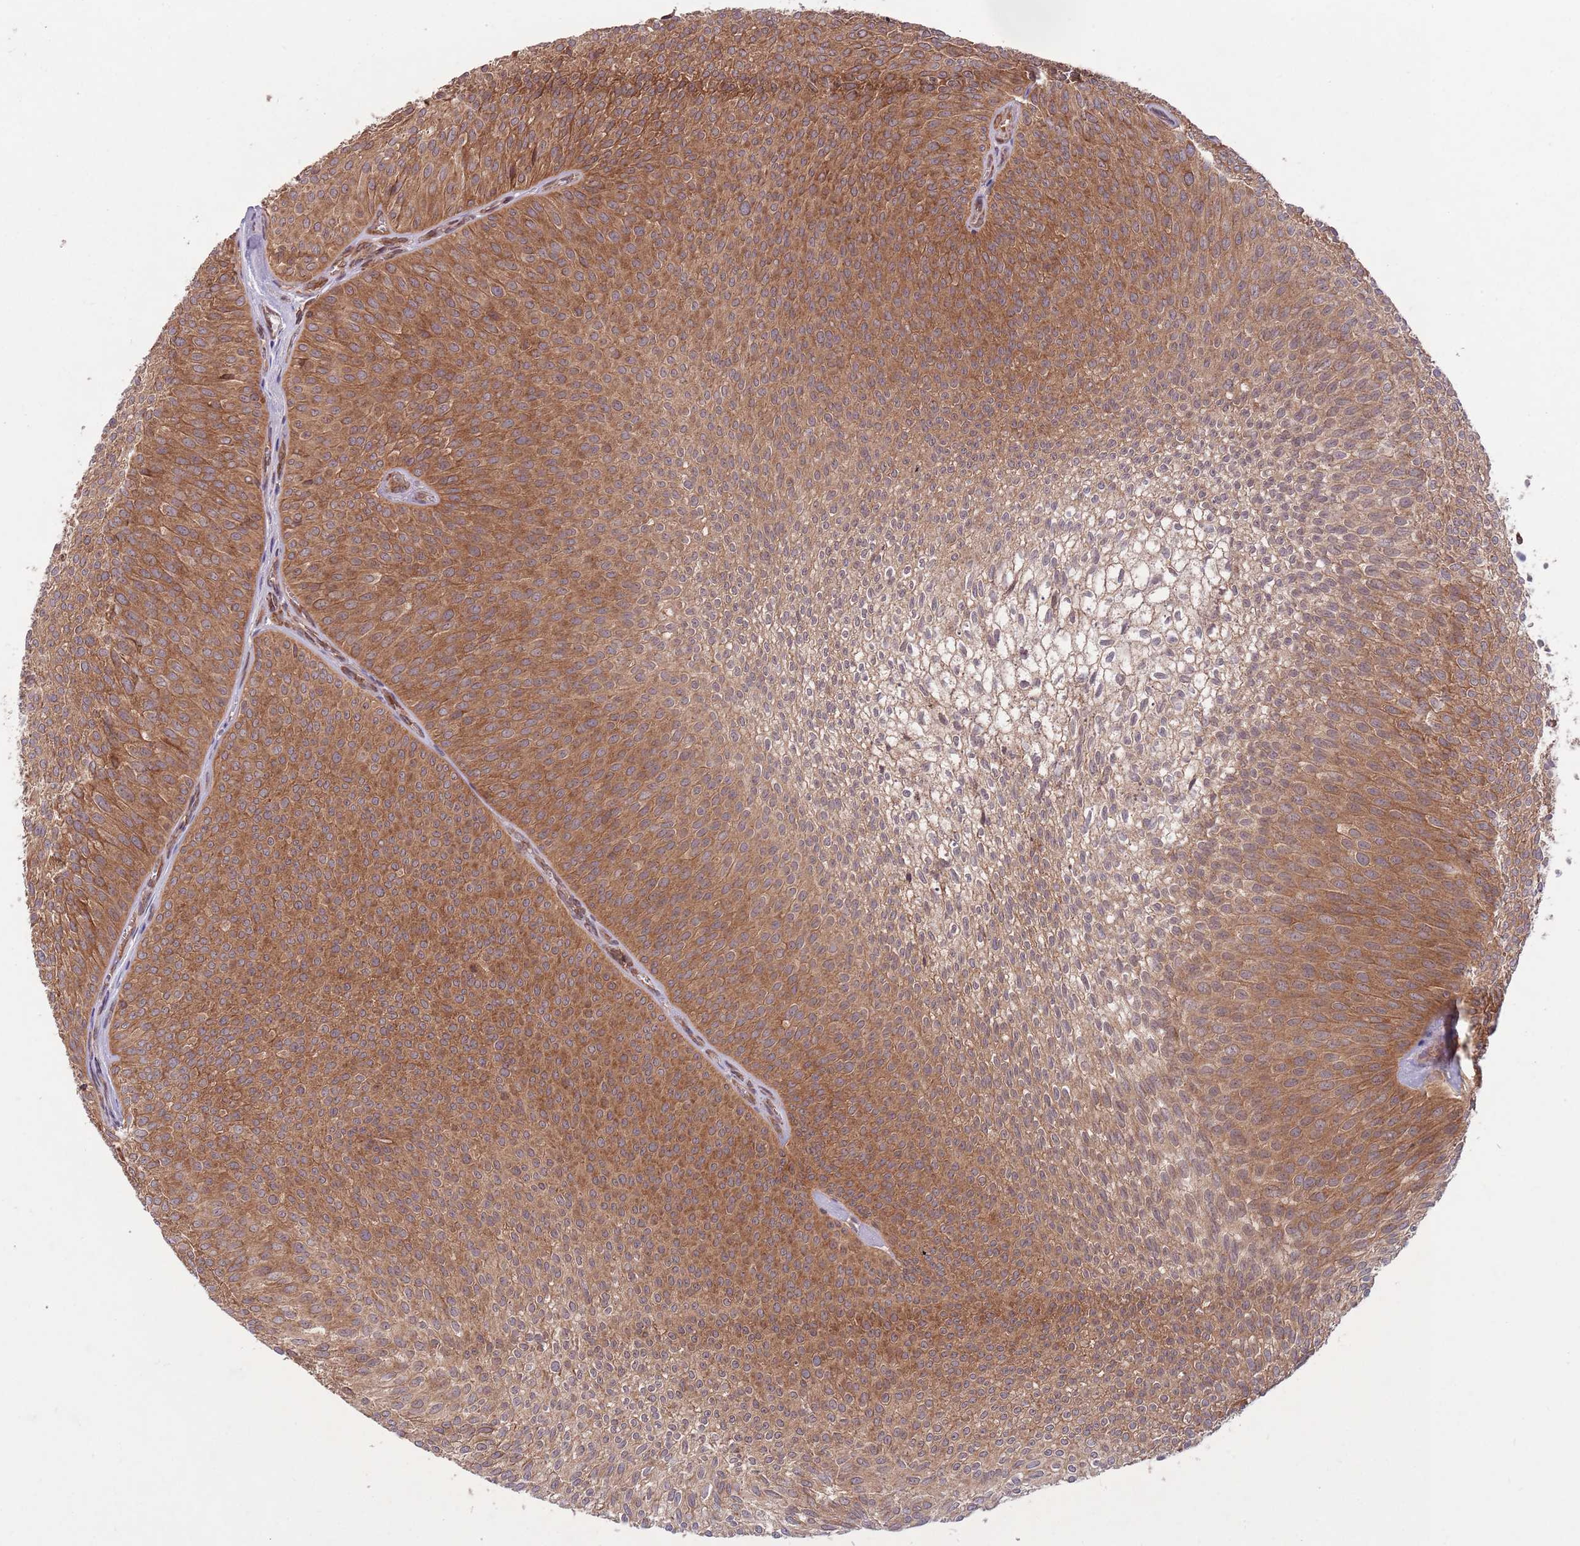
{"staining": {"intensity": "strong", "quantity": ">75%", "location": "cytoplasmic/membranous"}, "tissue": "urothelial cancer", "cell_type": "Tumor cells", "image_type": "cancer", "snomed": [{"axis": "morphology", "description": "Urothelial carcinoma, Low grade"}, {"axis": "topography", "description": "Urinary bladder"}], "caption": "About >75% of tumor cells in urothelial cancer show strong cytoplasmic/membranous protein expression as visualized by brown immunohistochemical staining.", "gene": "MFNG", "patient": {"sex": "male", "age": 91}}